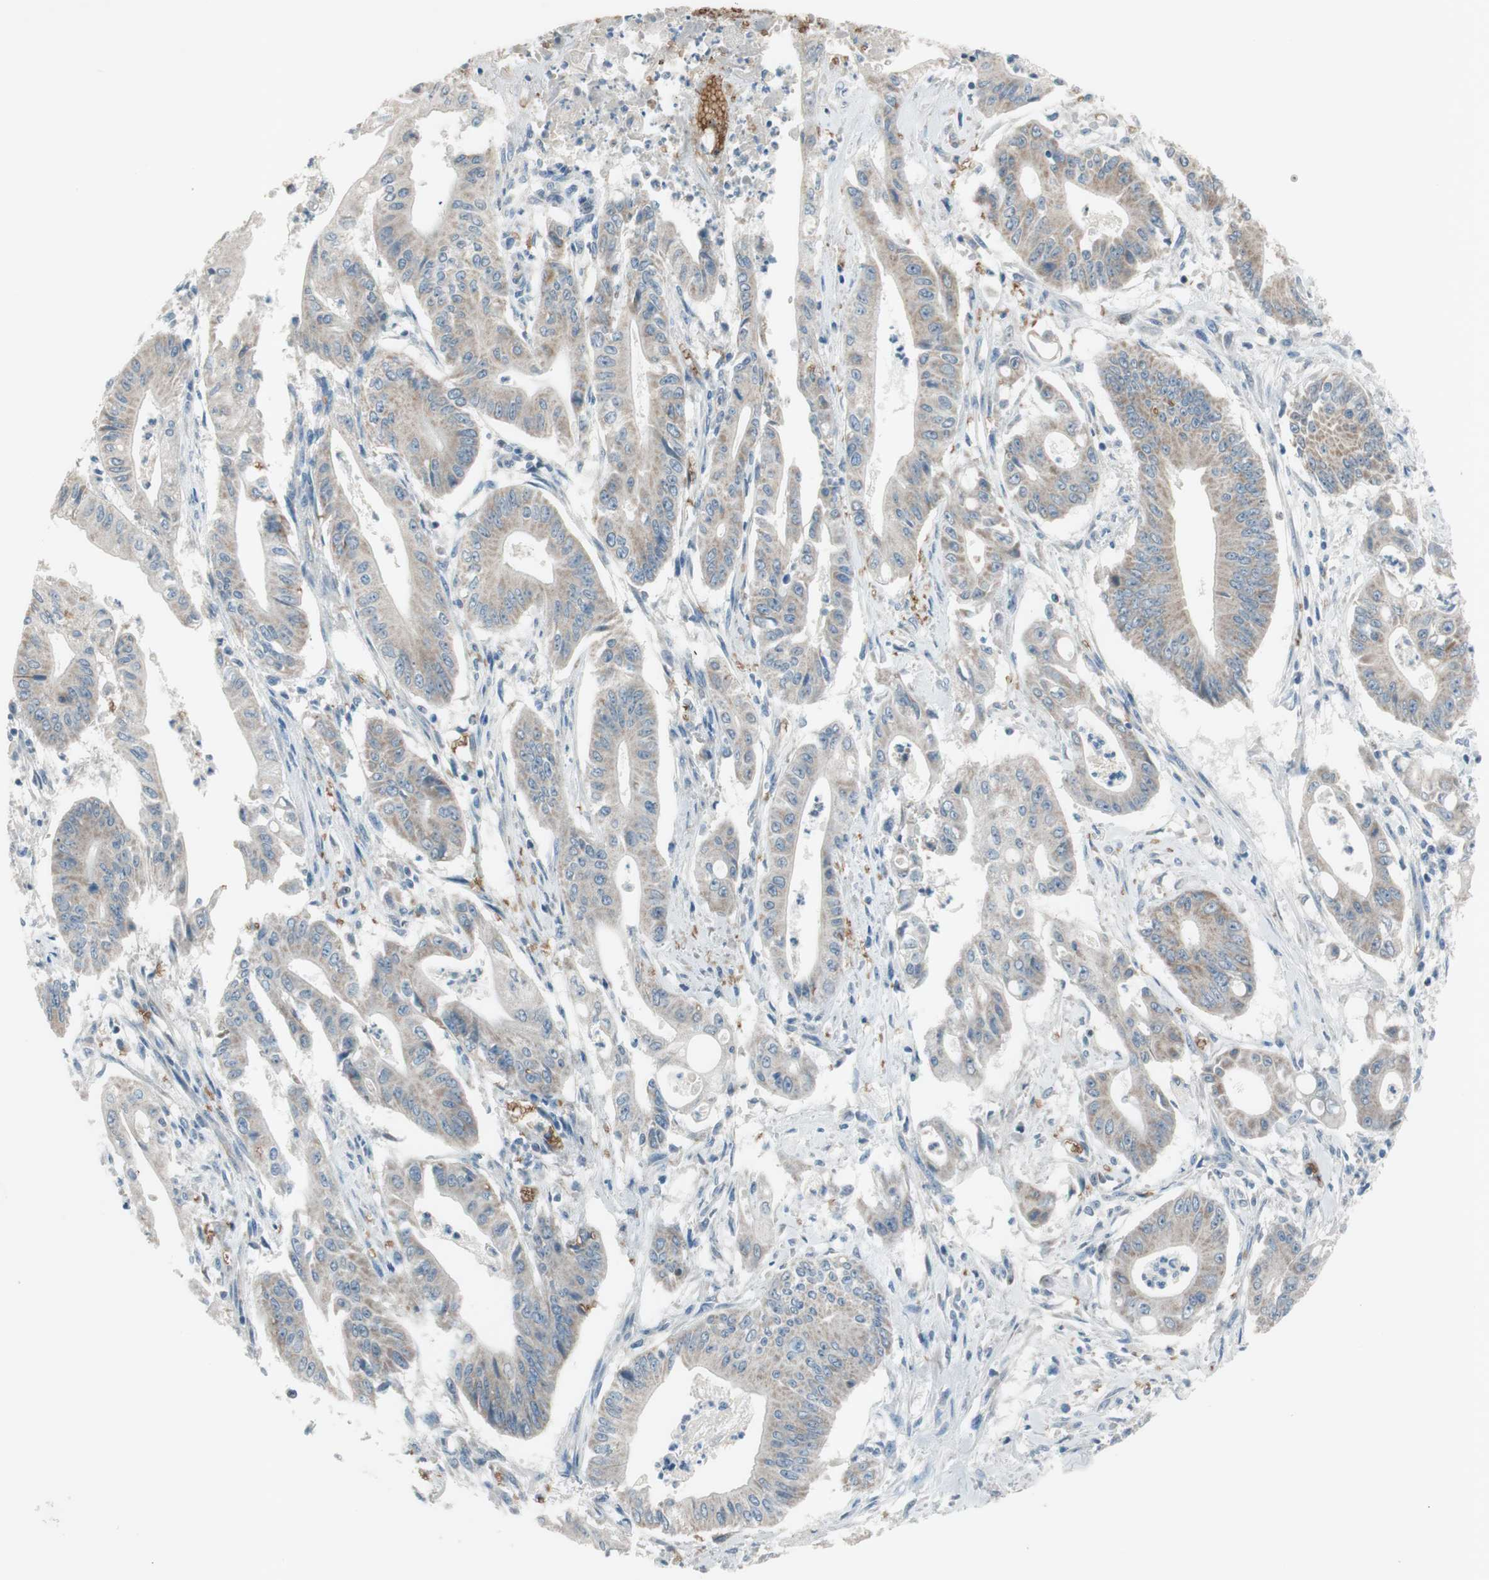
{"staining": {"intensity": "weak", "quantity": "25%-75%", "location": "cytoplasmic/membranous"}, "tissue": "pancreatic cancer", "cell_type": "Tumor cells", "image_type": "cancer", "snomed": [{"axis": "morphology", "description": "Normal tissue, NOS"}, {"axis": "topography", "description": "Lymph node"}], "caption": "IHC of pancreatic cancer reveals low levels of weak cytoplasmic/membranous positivity in about 25%-75% of tumor cells. Nuclei are stained in blue.", "gene": "GYPC", "patient": {"sex": "male", "age": 62}}